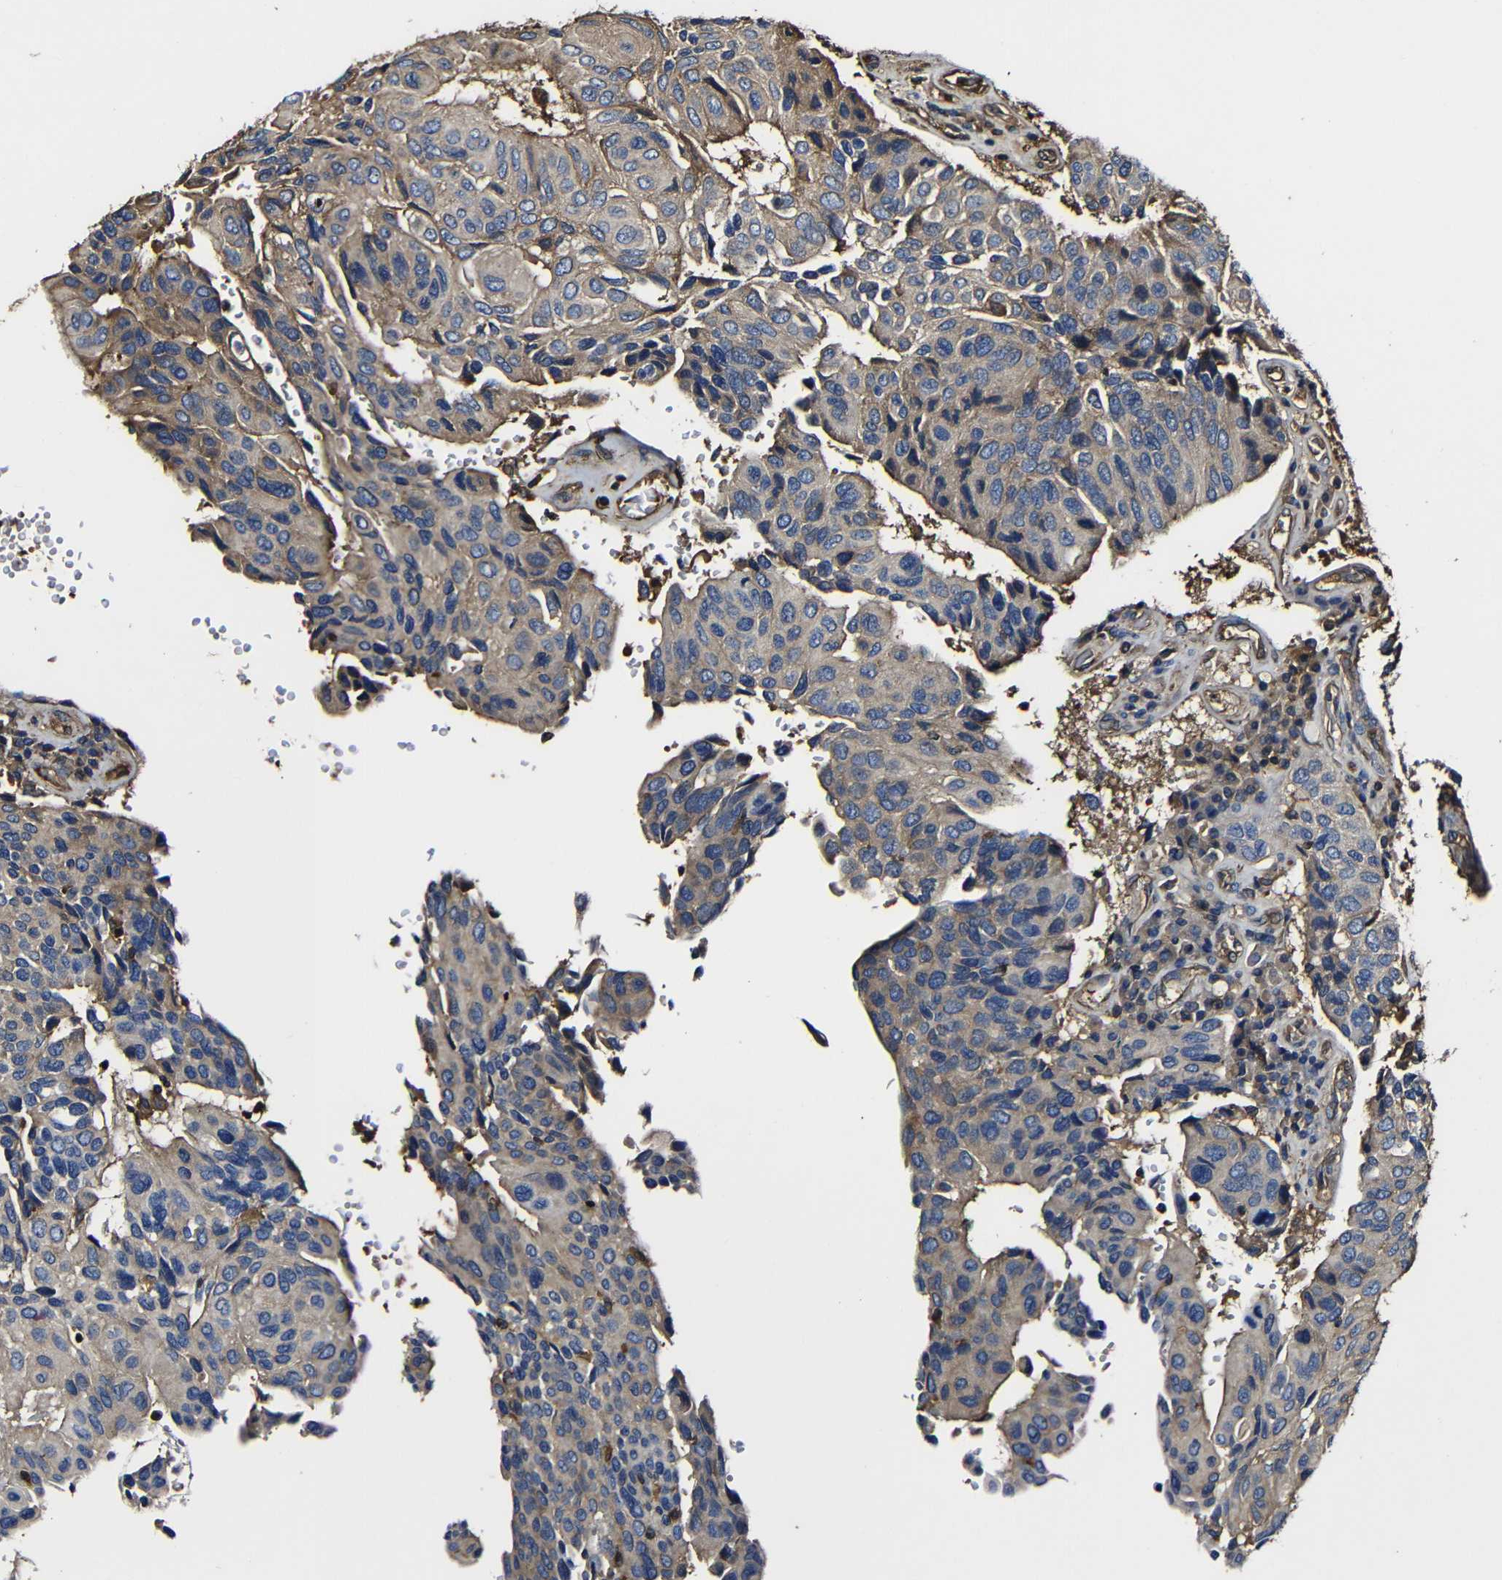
{"staining": {"intensity": "weak", "quantity": "25%-75%", "location": "cytoplasmic/membranous"}, "tissue": "urothelial cancer", "cell_type": "Tumor cells", "image_type": "cancer", "snomed": [{"axis": "morphology", "description": "Urothelial carcinoma, High grade"}, {"axis": "topography", "description": "Urinary bladder"}], "caption": "This is a photomicrograph of immunohistochemistry (IHC) staining of high-grade urothelial carcinoma, which shows weak staining in the cytoplasmic/membranous of tumor cells.", "gene": "MSN", "patient": {"sex": "male", "age": 66}}